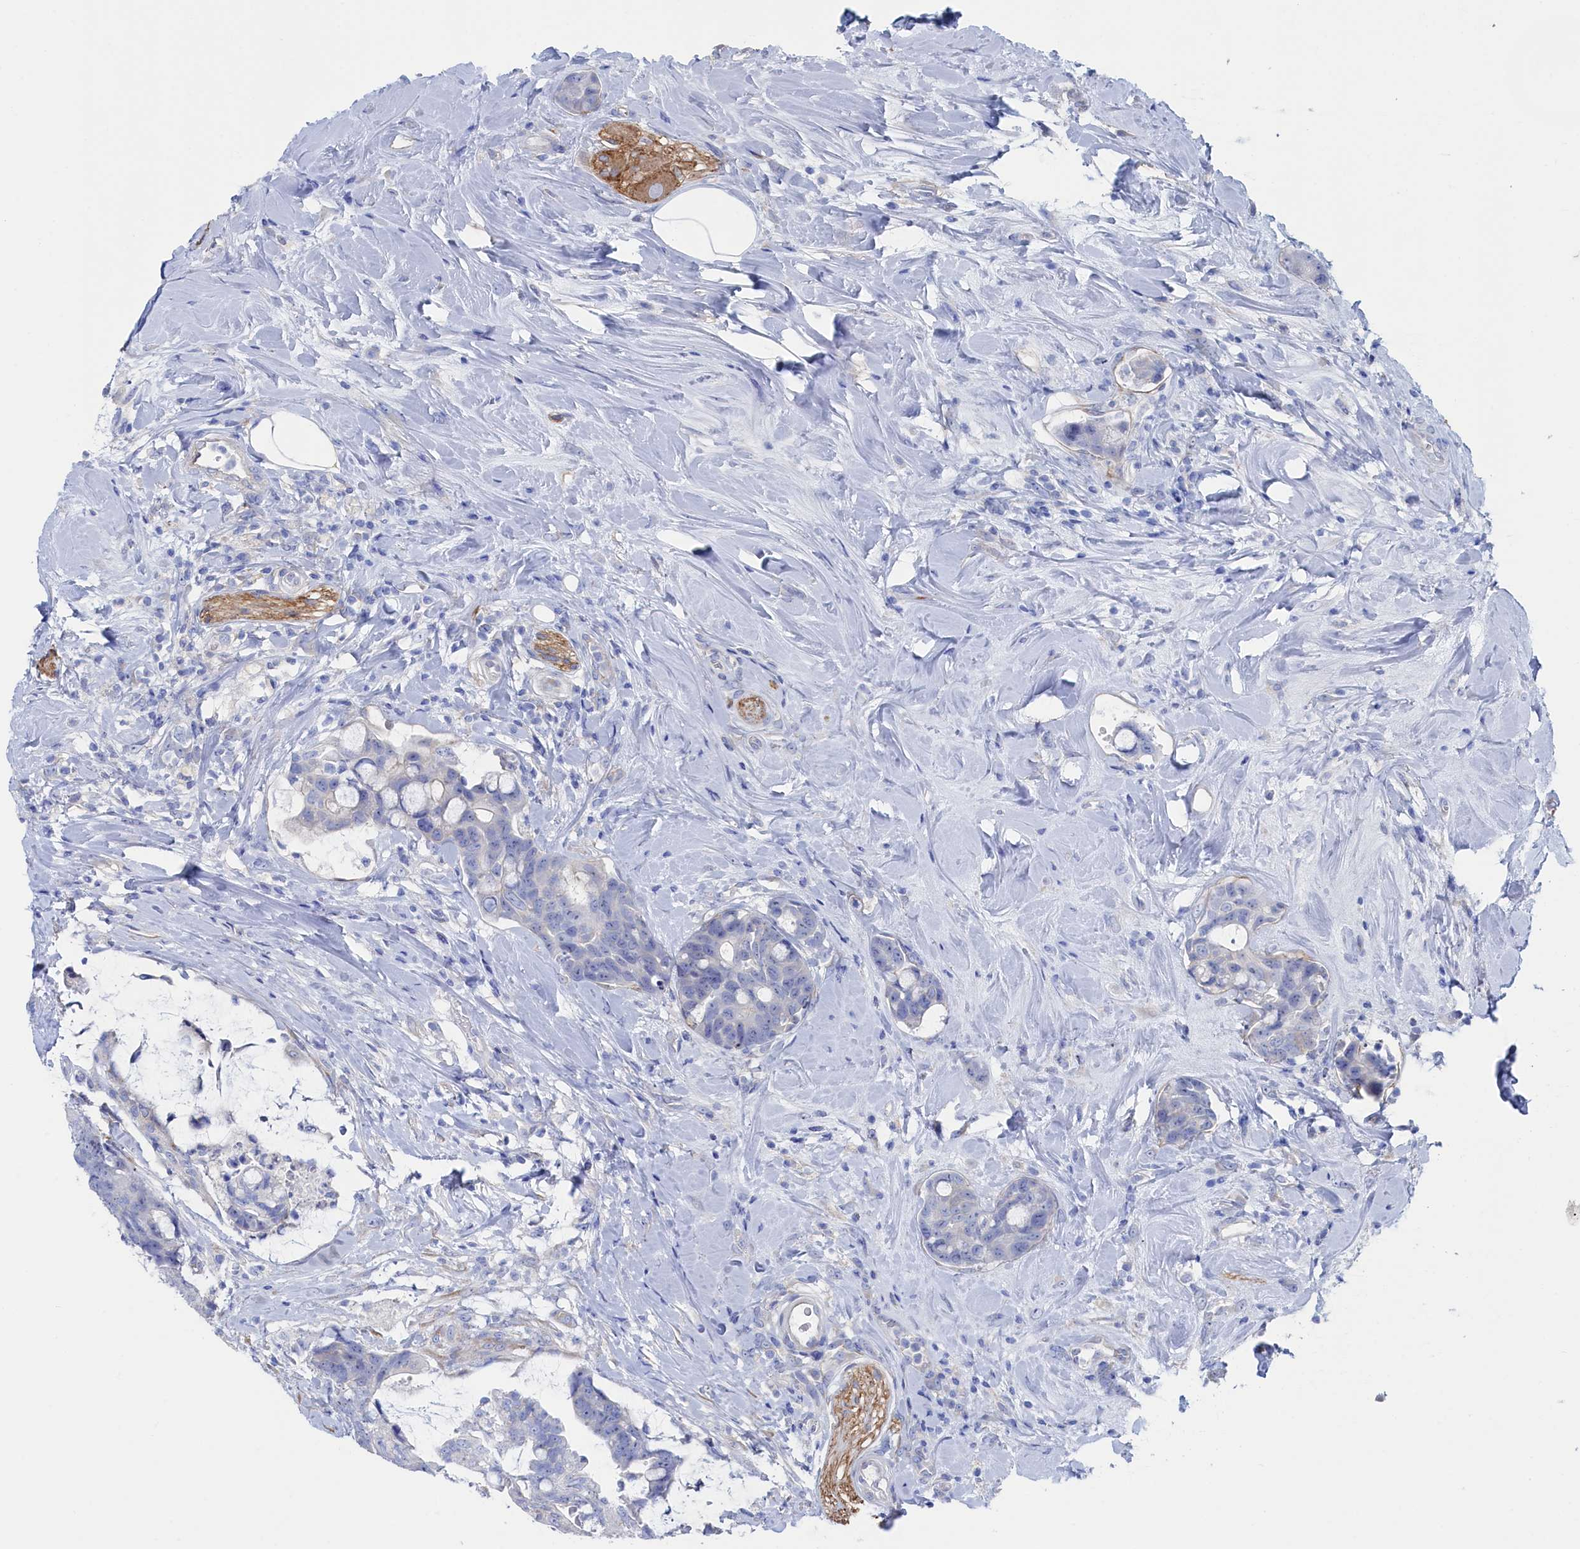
{"staining": {"intensity": "negative", "quantity": "none", "location": "none"}, "tissue": "colorectal cancer", "cell_type": "Tumor cells", "image_type": "cancer", "snomed": [{"axis": "morphology", "description": "Adenocarcinoma, NOS"}, {"axis": "topography", "description": "Colon"}], "caption": "Micrograph shows no protein staining in tumor cells of colorectal cancer (adenocarcinoma) tissue.", "gene": "TMOD2", "patient": {"sex": "female", "age": 82}}